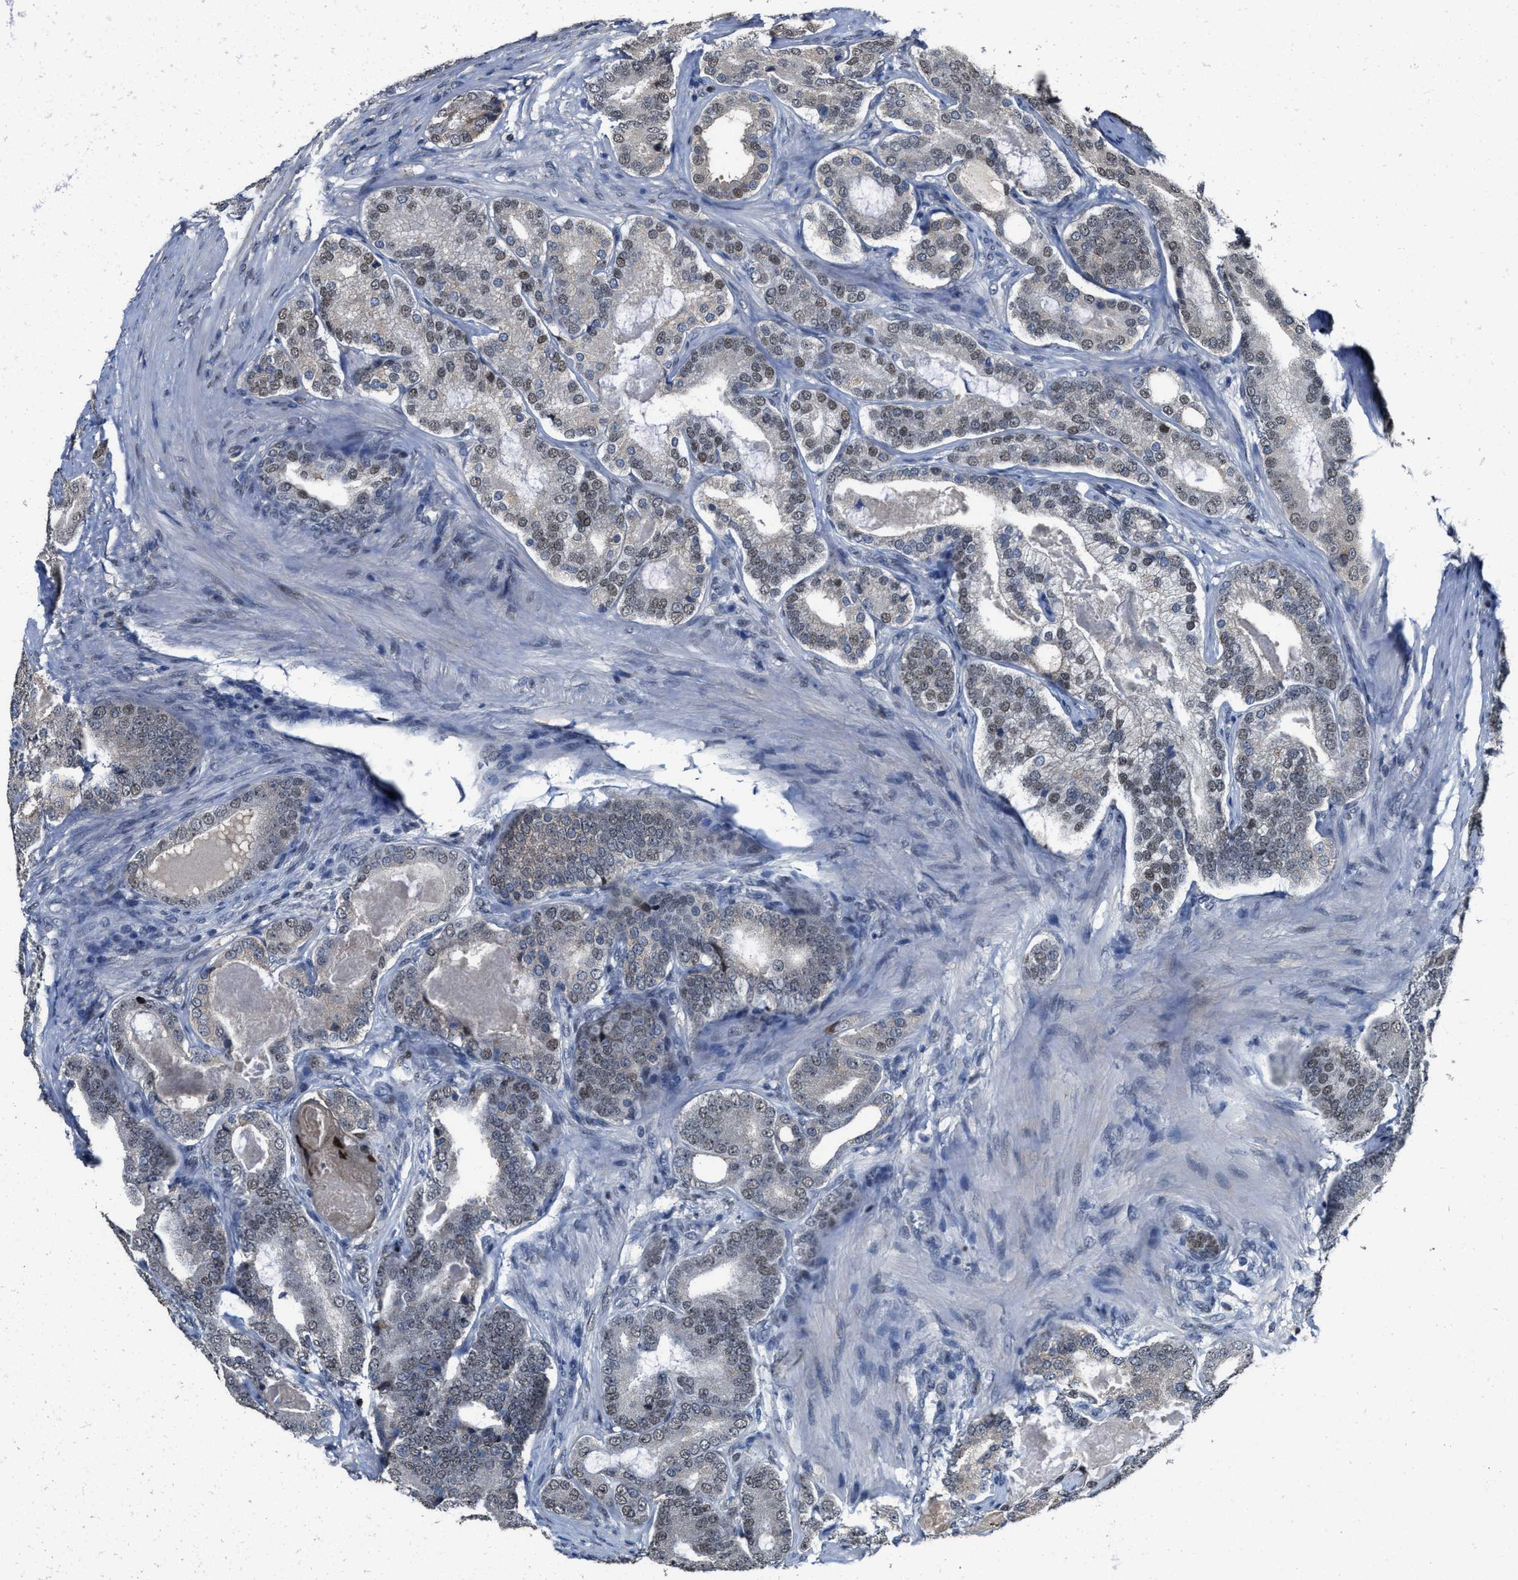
{"staining": {"intensity": "weak", "quantity": "25%-75%", "location": "nuclear"}, "tissue": "prostate cancer", "cell_type": "Tumor cells", "image_type": "cancer", "snomed": [{"axis": "morphology", "description": "Adenocarcinoma, High grade"}, {"axis": "topography", "description": "Prostate"}], "caption": "Prostate adenocarcinoma (high-grade) was stained to show a protein in brown. There is low levels of weak nuclear expression in approximately 25%-75% of tumor cells.", "gene": "ZNF20", "patient": {"sex": "male", "age": 60}}